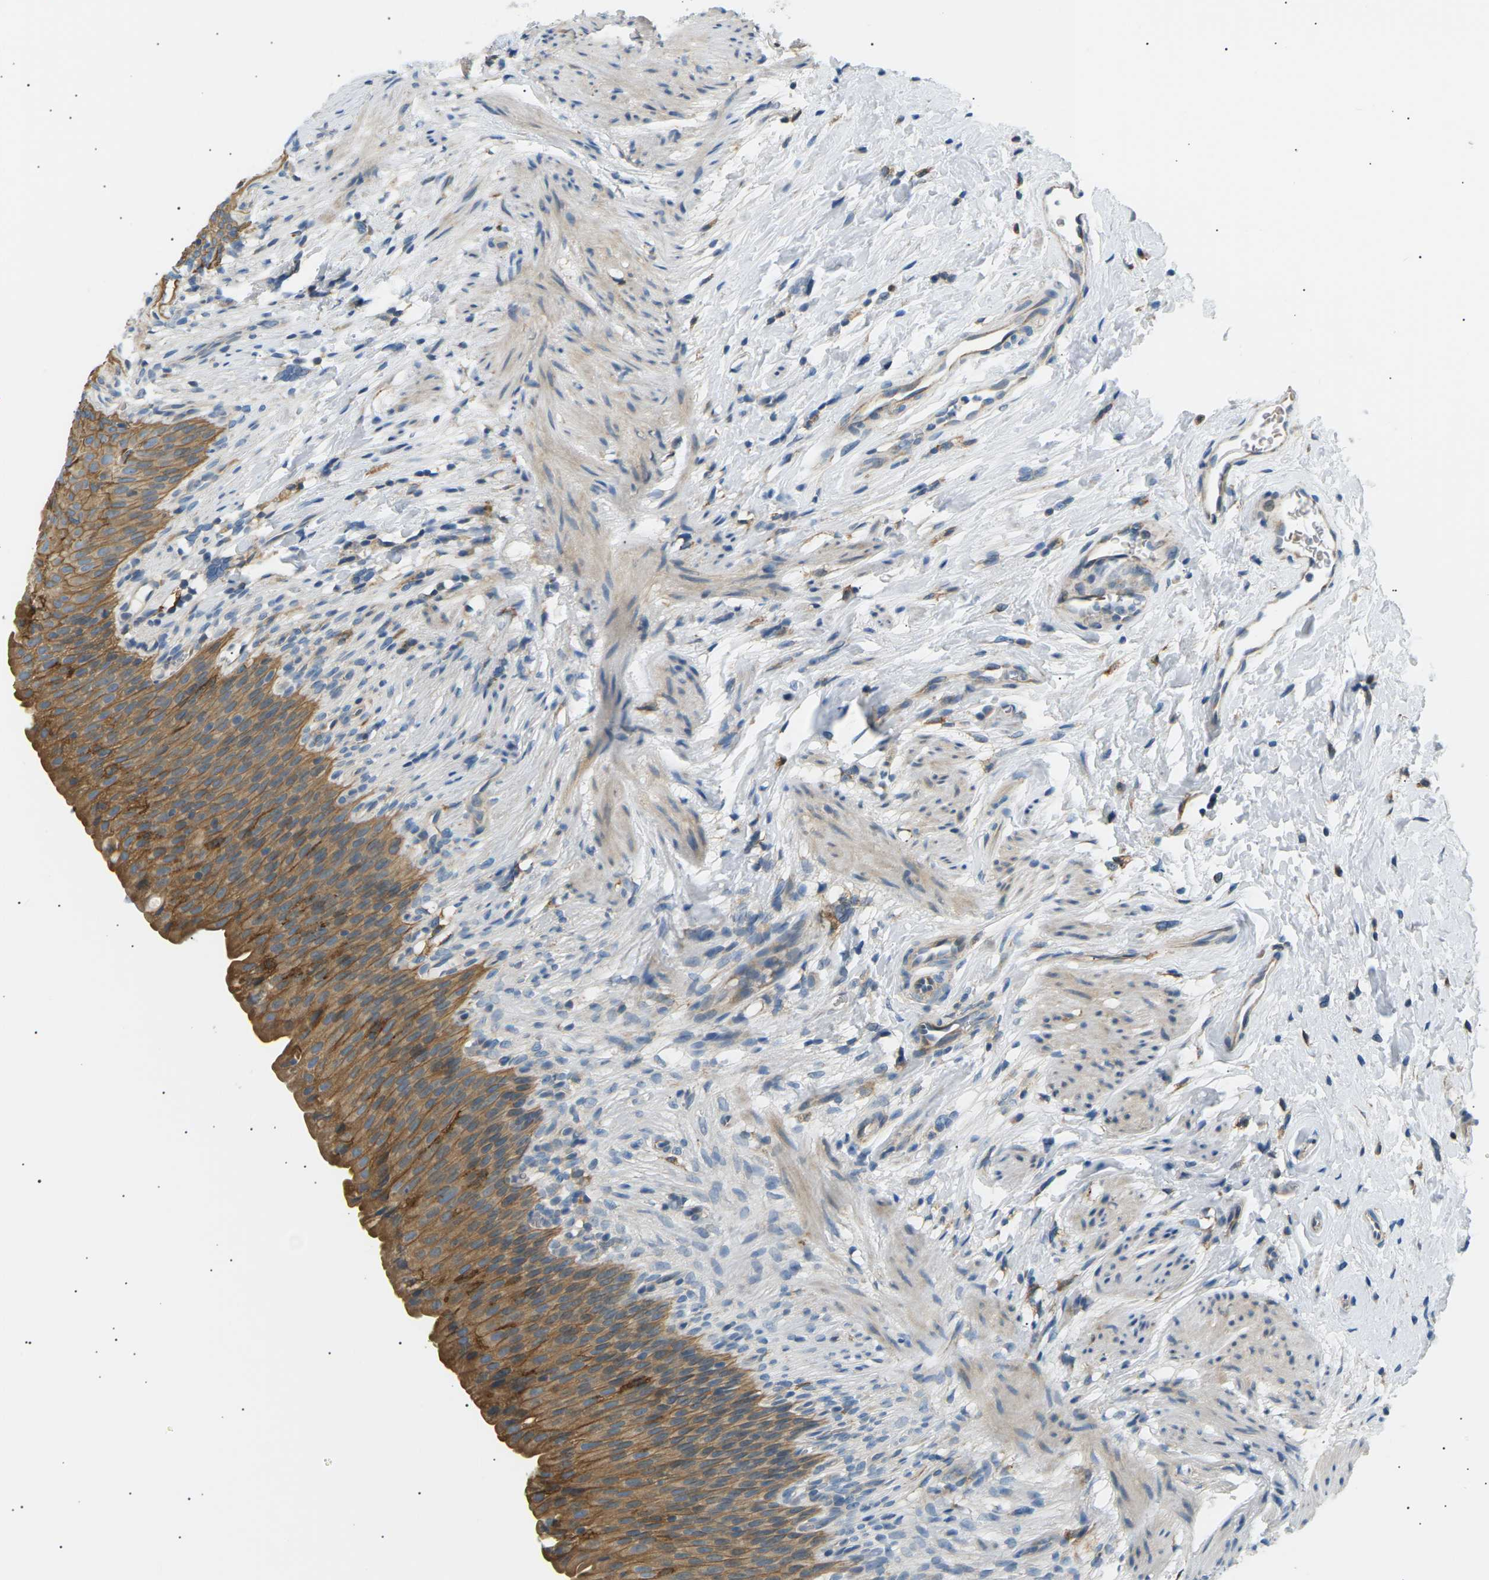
{"staining": {"intensity": "moderate", "quantity": ">75%", "location": "cytoplasmic/membranous"}, "tissue": "urinary bladder", "cell_type": "Urothelial cells", "image_type": "normal", "snomed": [{"axis": "morphology", "description": "Normal tissue, NOS"}, {"axis": "topography", "description": "Urinary bladder"}], "caption": "A photomicrograph of urinary bladder stained for a protein exhibits moderate cytoplasmic/membranous brown staining in urothelial cells.", "gene": "TBC1D8", "patient": {"sex": "female", "age": 79}}